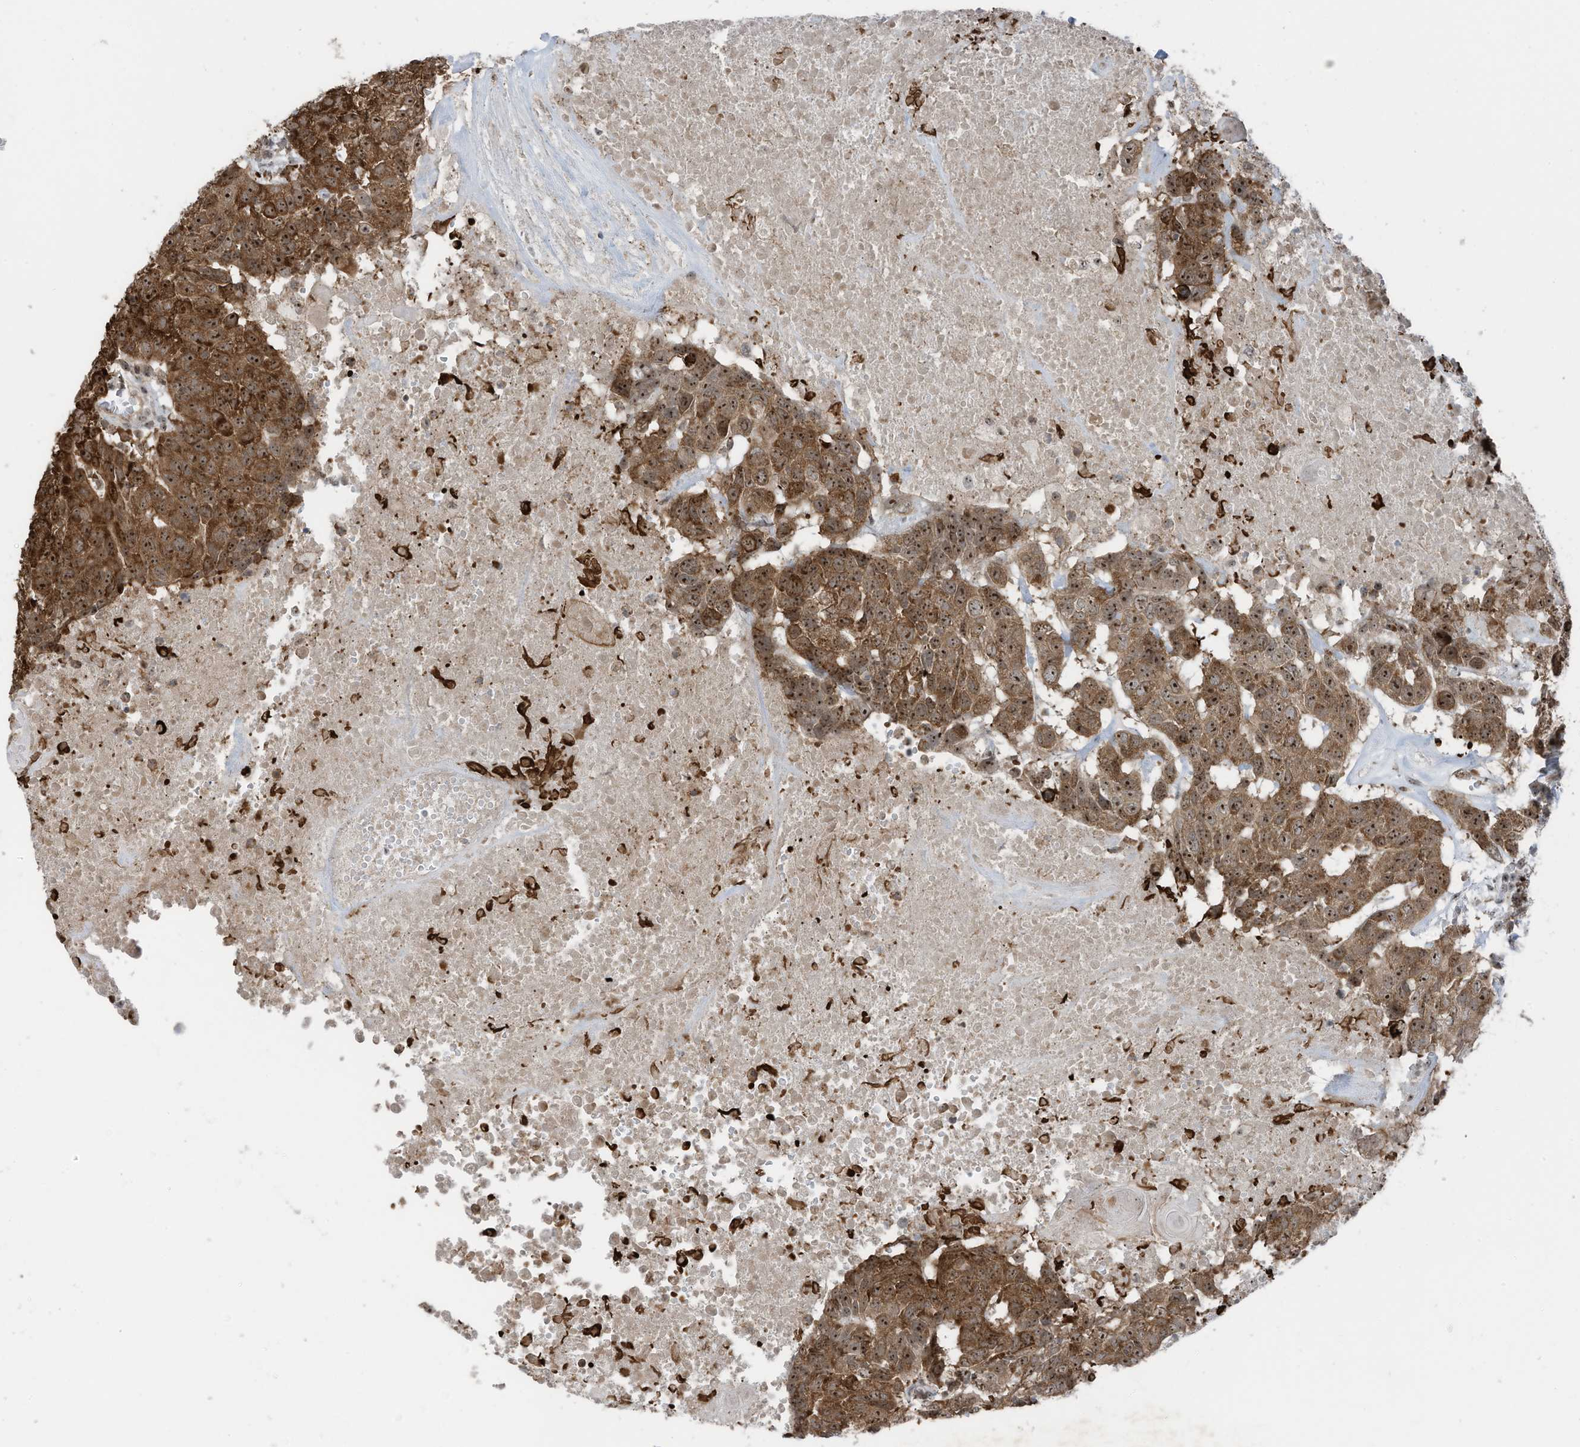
{"staining": {"intensity": "moderate", "quantity": ">75%", "location": "cytoplasmic/membranous,nuclear"}, "tissue": "head and neck cancer", "cell_type": "Tumor cells", "image_type": "cancer", "snomed": [{"axis": "morphology", "description": "Squamous cell carcinoma, NOS"}, {"axis": "topography", "description": "Head-Neck"}], "caption": "Human head and neck cancer (squamous cell carcinoma) stained with a protein marker demonstrates moderate staining in tumor cells.", "gene": "UTP3", "patient": {"sex": "male", "age": 66}}